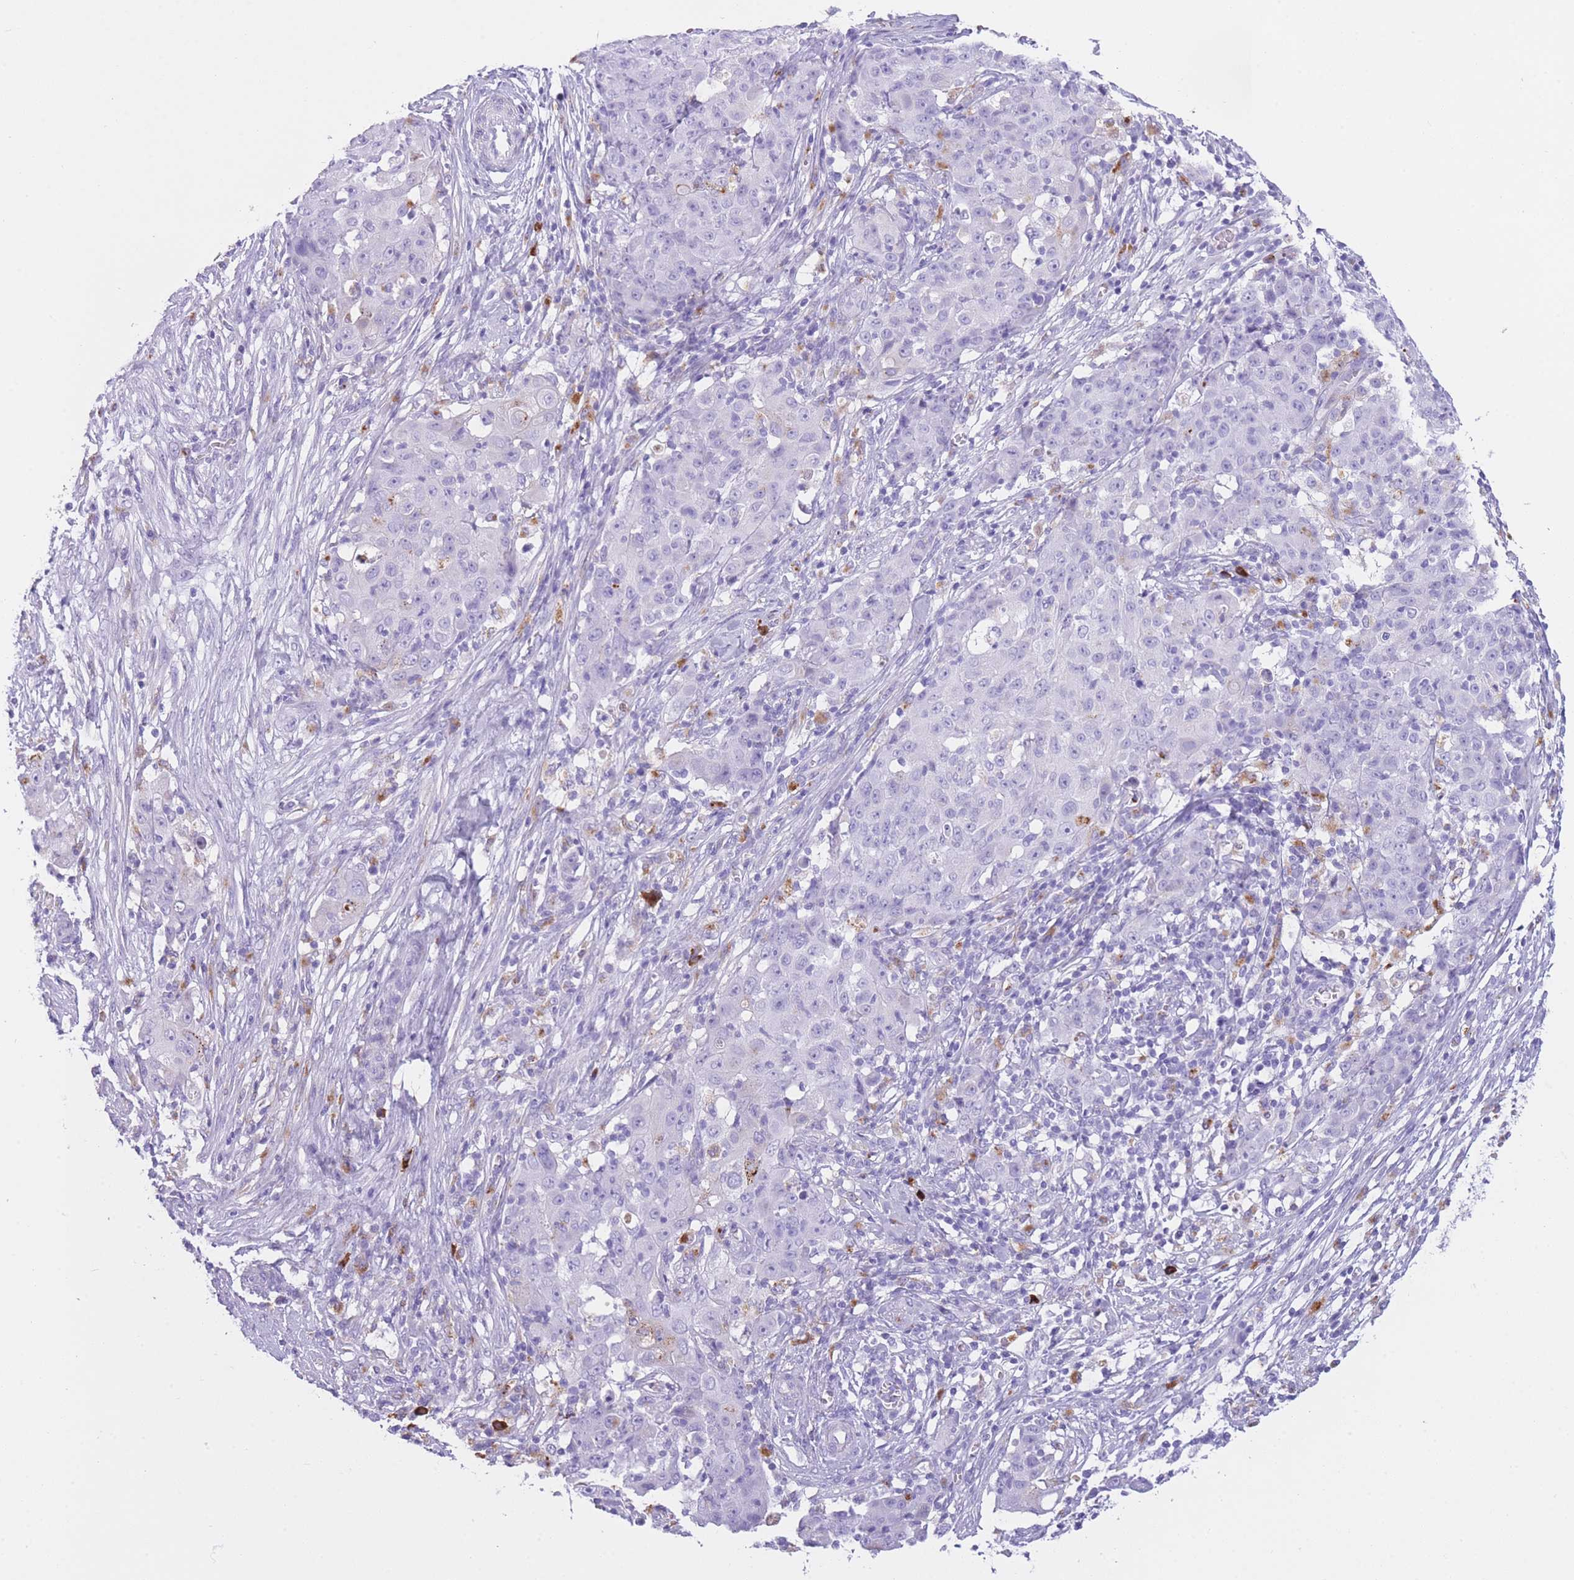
{"staining": {"intensity": "negative", "quantity": "none", "location": "none"}, "tissue": "ovarian cancer", "cell_type": "Tumor cells", "image_type": "cancer", "snomed": [{"axis": "morphology", "description": "Carcinoma, endometroid"}, {"axis": "topography", "description": "Ovary"}], "caption": "An image of ovarian endometroid carcinoma stained for a protein demonstrates no brown staining in tumor cells.", "gene": "PLBD1", "patient": {"sex": "female", "age": 42}}